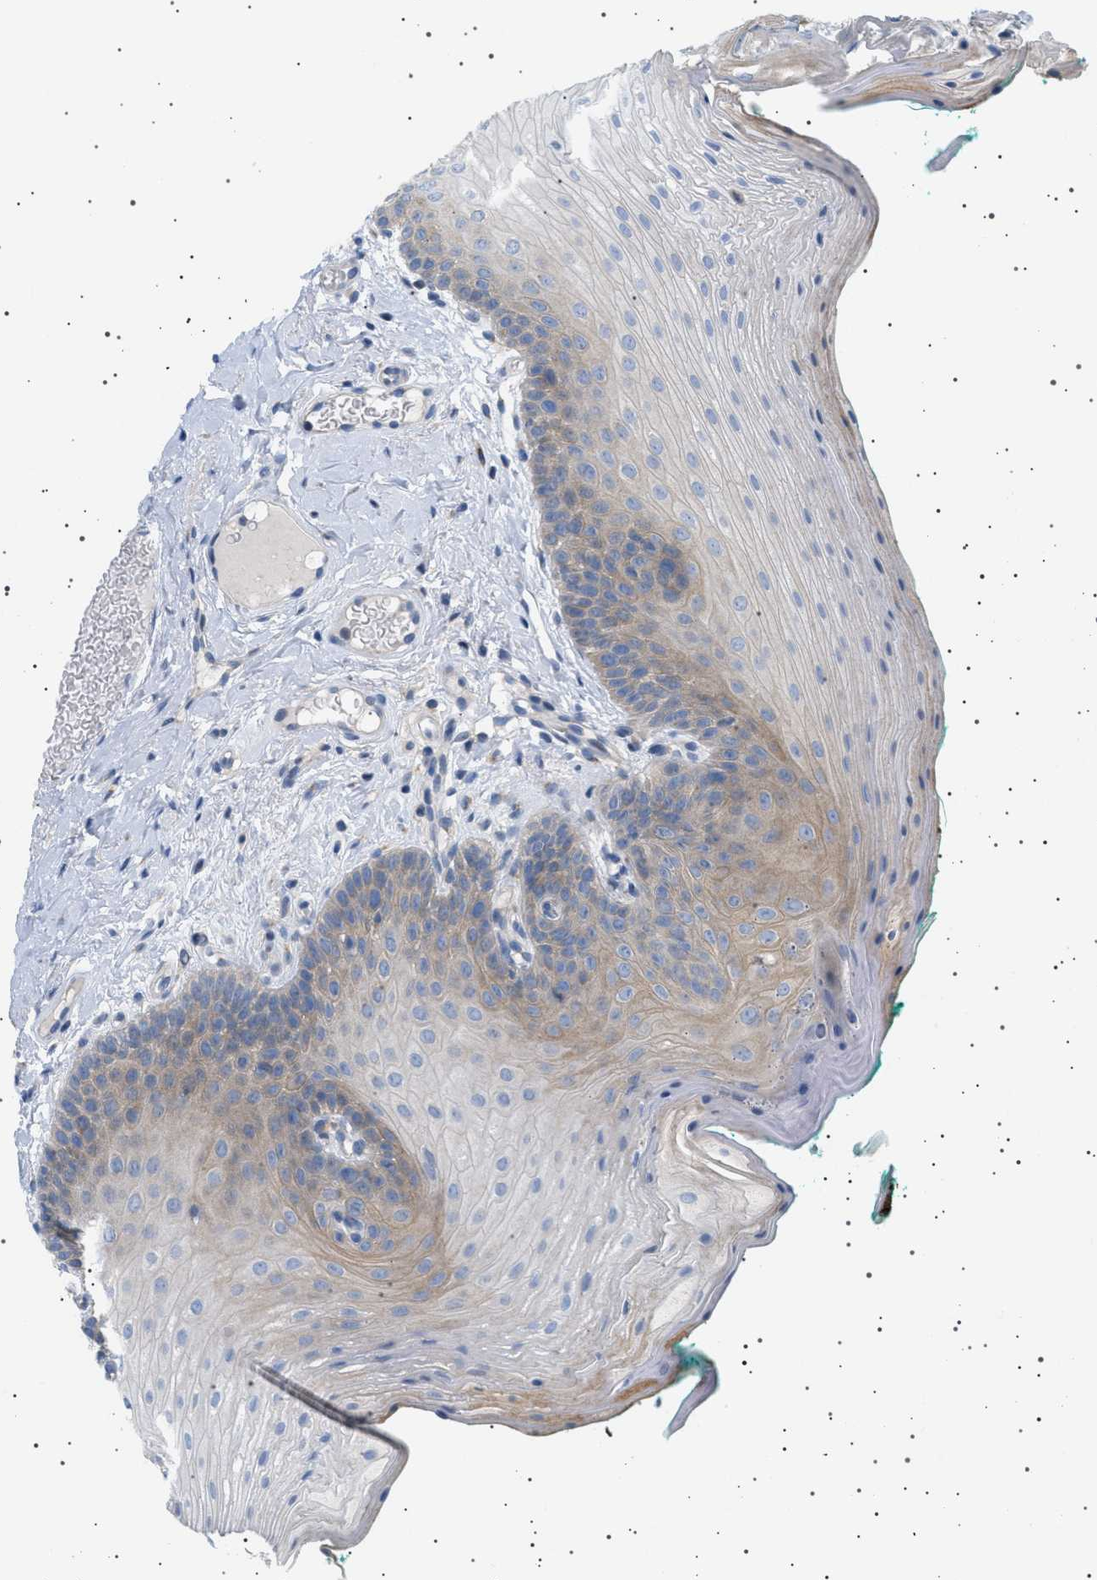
{"staining": {"intensity": "moderate", "quantity": "25%-75%", "location": "cytoplasmic/membranous"}, "tissue": "oral mucosa", "cell_type": "Squamous epithelial cells", "image_type": "normal", "snomed": [{"axis": "morphology", "description": "Normal tissue, NOS"}, {"axis": "topography", "description": "Oral tissue"}], "caption": "Immunohistochemical staining of normal human oral mucosa reveals moderate cytoplasmic/membranous protein staining in about 25%-75% of squamous epithelial cells.", "gene": "ADCY10", "patient": {"sex": "male", "age": 58}}